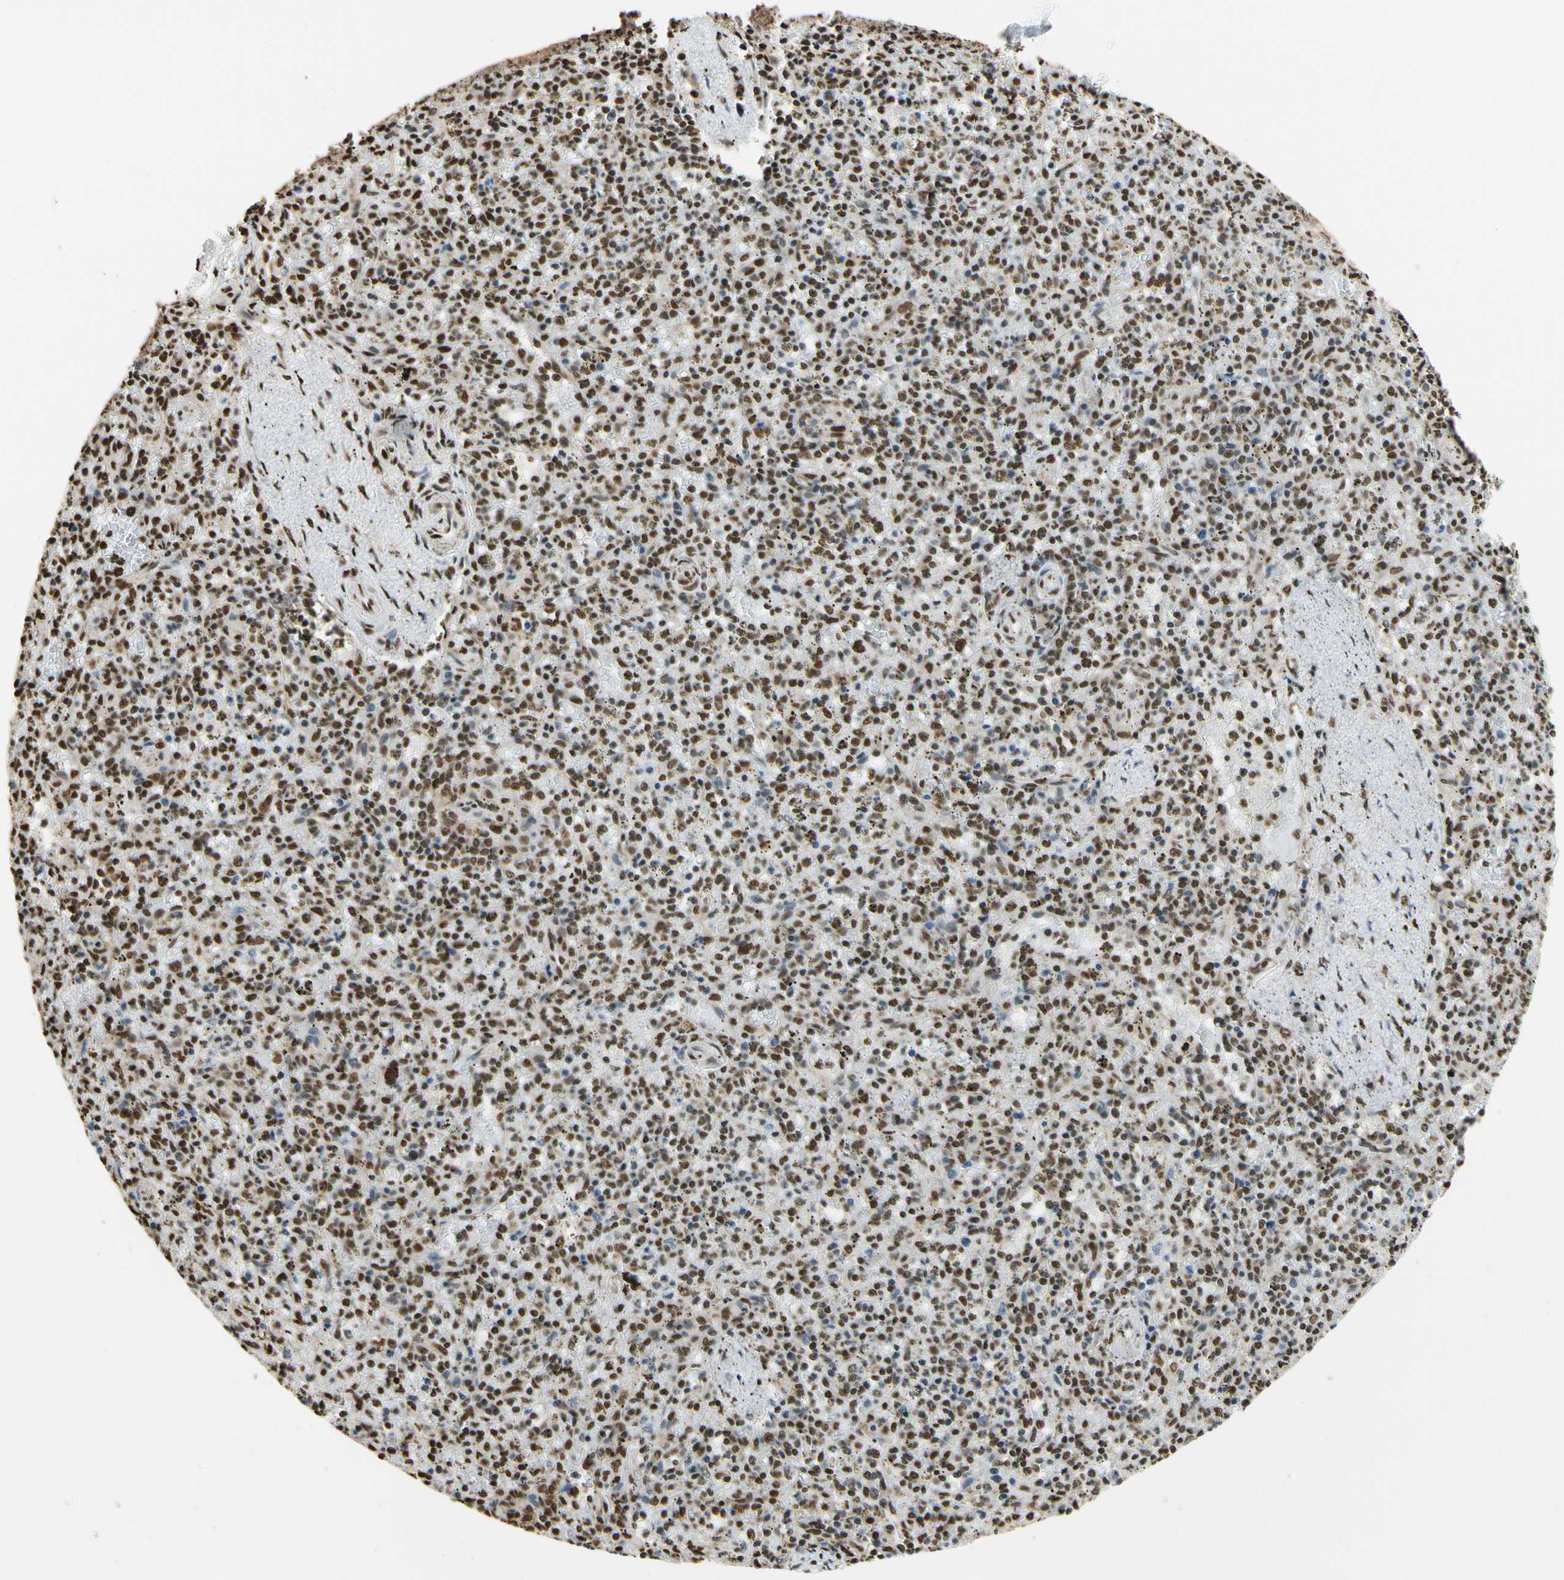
{"staining": {"intensity": "moderate", "quantity": ">75%", "location": "nuclear"}, "tissue": "spleen", "cell_type": "Cells in red pulp", "image_type": "normal", "snomed": [{"axis": "morphology", "description": "Normal tissue, NOS"}, {"axis": "topography", "description": "Spleen"}], "caption": "A brown stain labels moderate nuclear positivity of a protein in cells in red pulp of normal spleen.", "gene": "HNRNPK", "patient": {"sex": "male", "age": 72}}